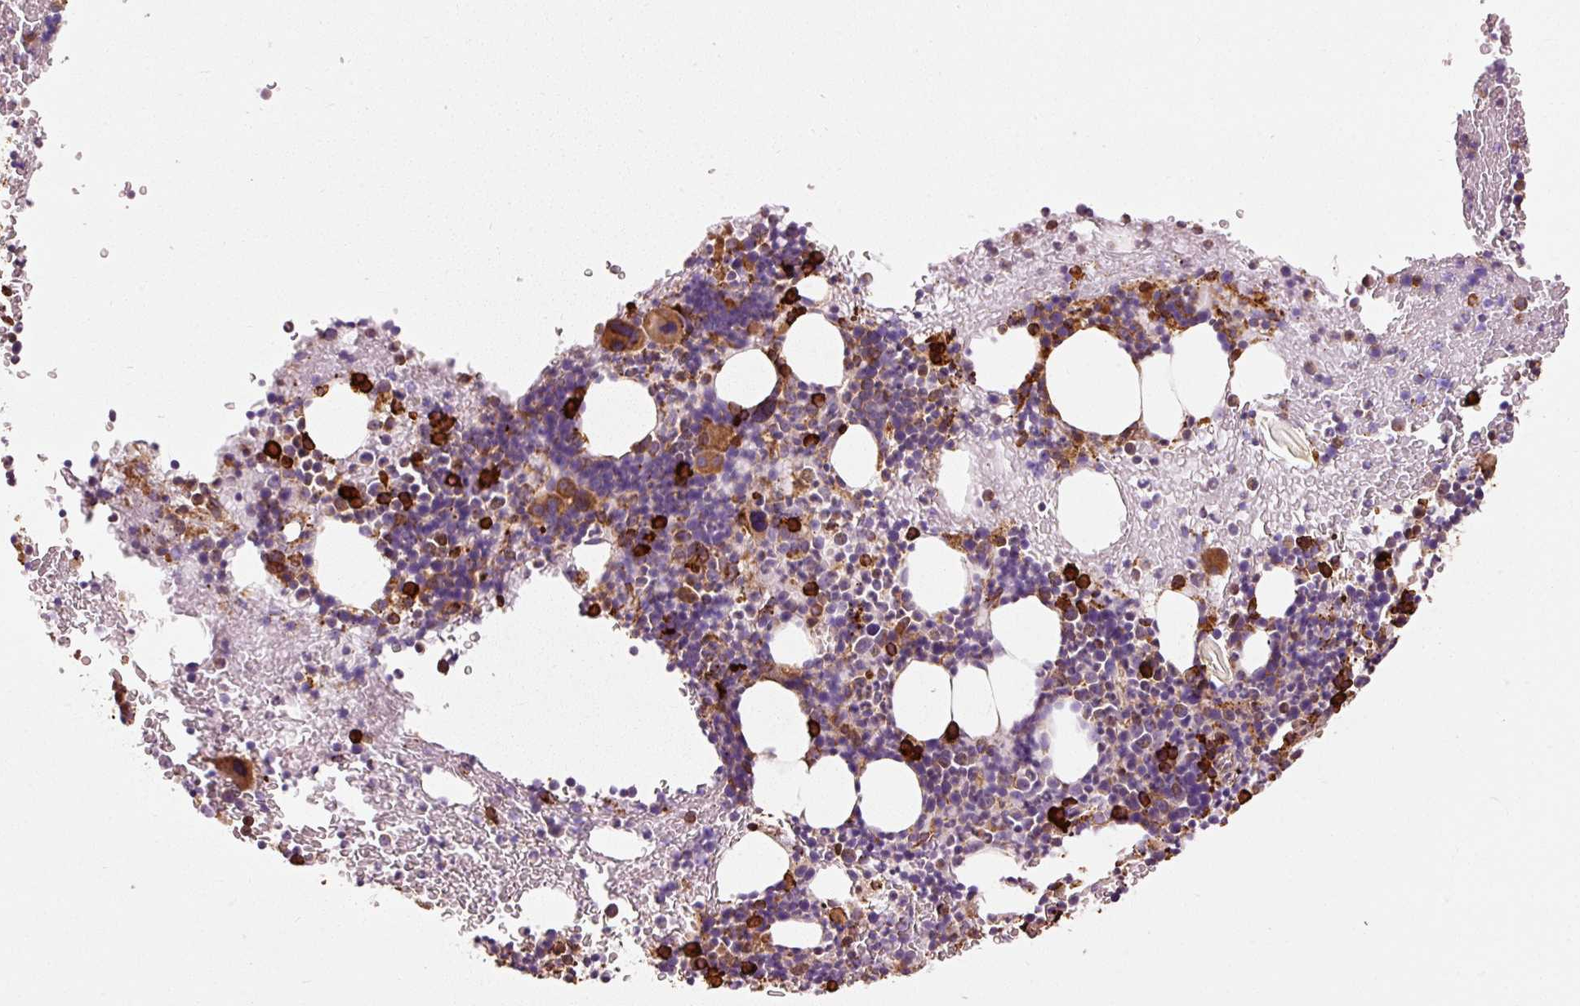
{"staining": {"intensity": "strong", "quantity": "25%-75%", "location": "cytoplasmic/membranous"}, "tissue": "bone marrow", "cell_type": "Hematopoietic cells", "image_type": "normal", "snomed": [{"axis": "morphology", "description": "Normal tissue, NOS"}, {"axis": "topography", "description": "Bone marrow"}], "caption": "An IHC photomicrograph of unremarkable tissue is shown. Protein staining in brown shows strong cytoplasmic/membranous positivity in bone marrow within hematopoietic cells. The staining was performed using DAB to visualize the protein expression in brown, while the nuclei were stained in blue with hematoxylin (Magnification: 20x).", "gene": "ENSG00000256500", "patient": {"sex": "male", "age": 61}}